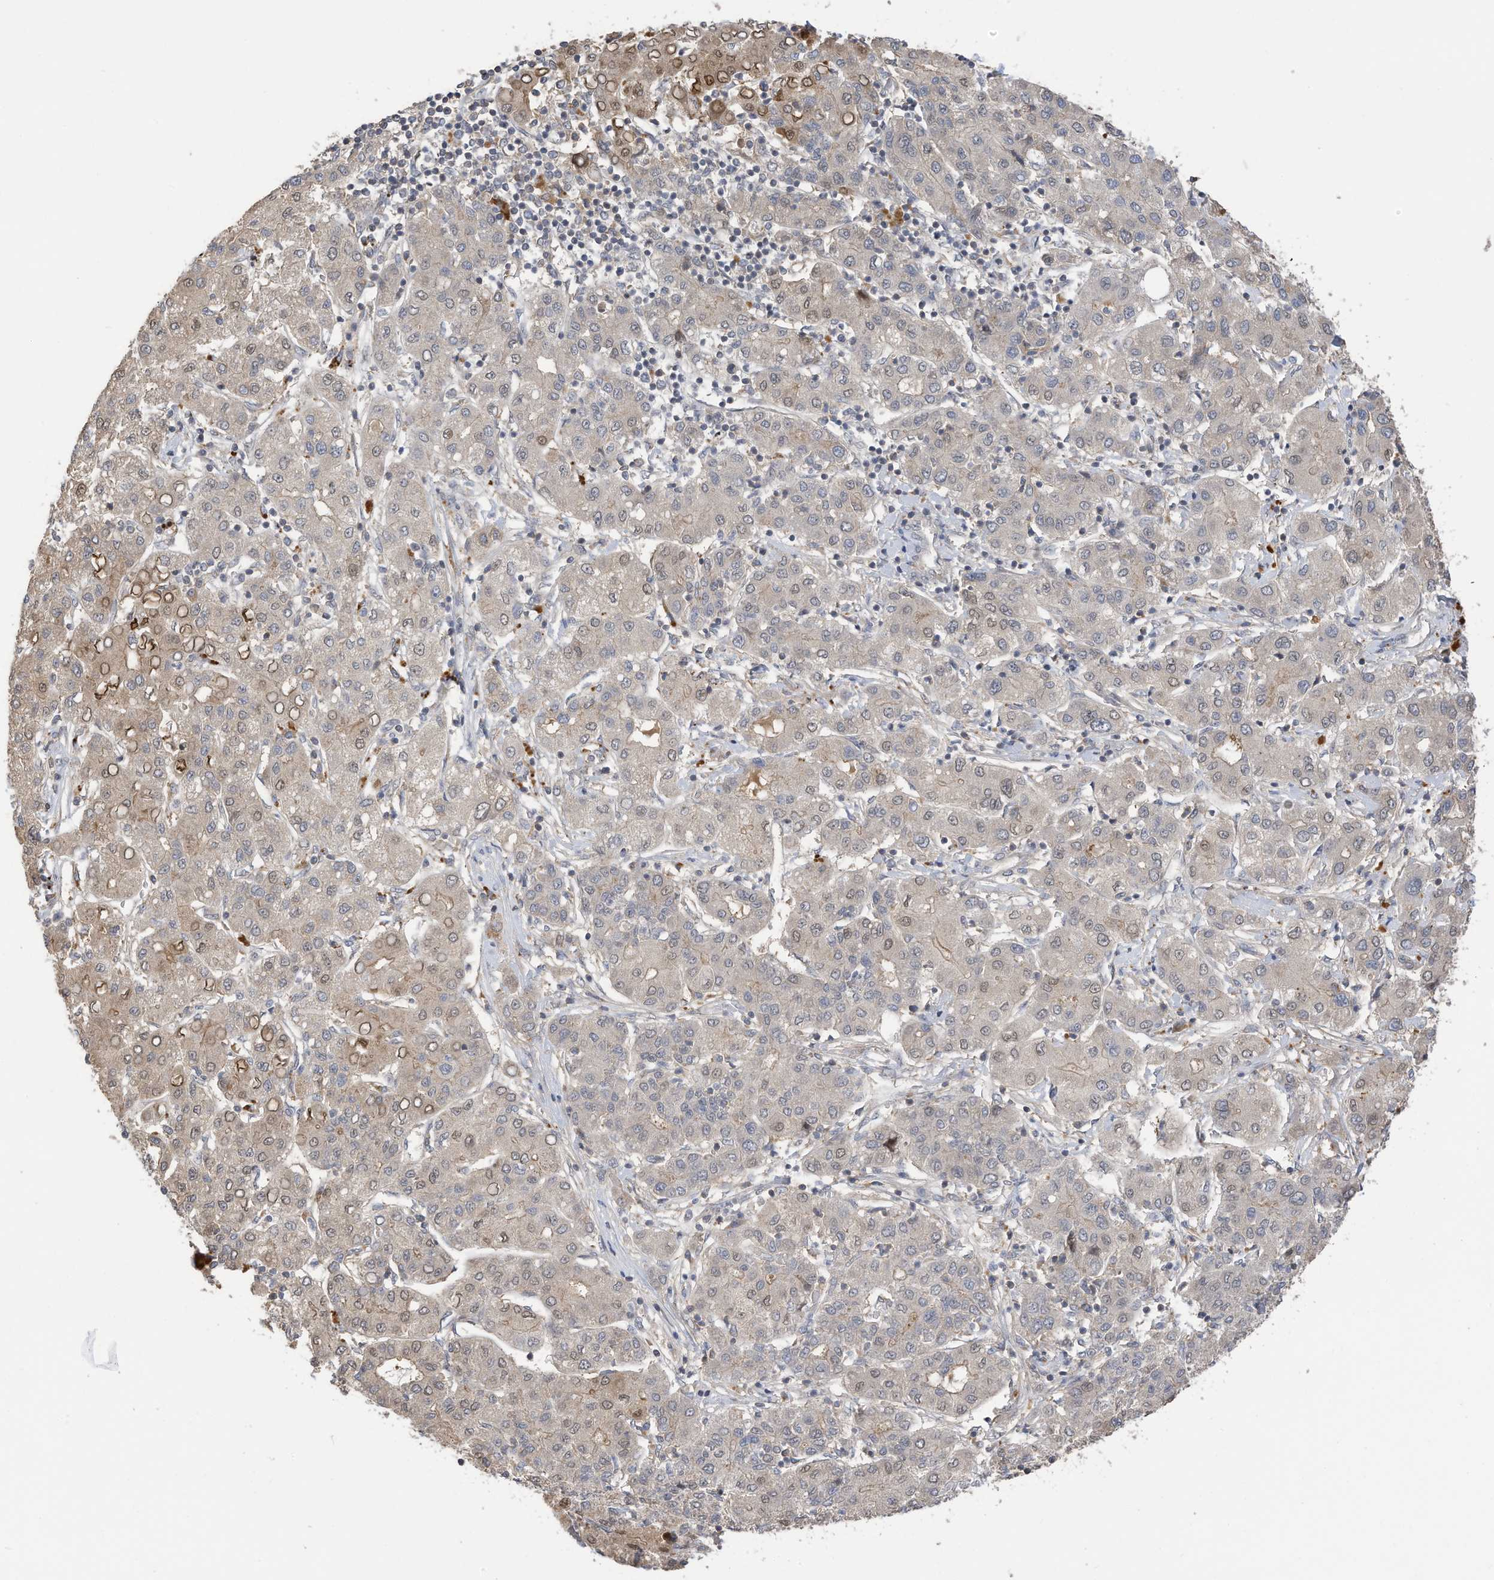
{"staining": {"intensity": "moderate", "quantity": "<25%", "location": "cytoplasmic/membranous,nuclear"}, "tissue": "liver cancer", "cell_type": "Tumor cells", "image_type": "cancer", "snomed": [{"axis": "morphology", "description": "Carcinoma, Hepatocellular, NOS"}, {"axis": "topography", "description": "Liver"}], "caption": "A high-resolution micrograph shows IHC staining of liver cancer (hepatocellular carcinoma), which shows moderate cytoplasmic/membranous and nuclear expression in approximately <25% of tumor cells.", "gene": "REC8", "patient": {"sex": "male", "age": 65}}